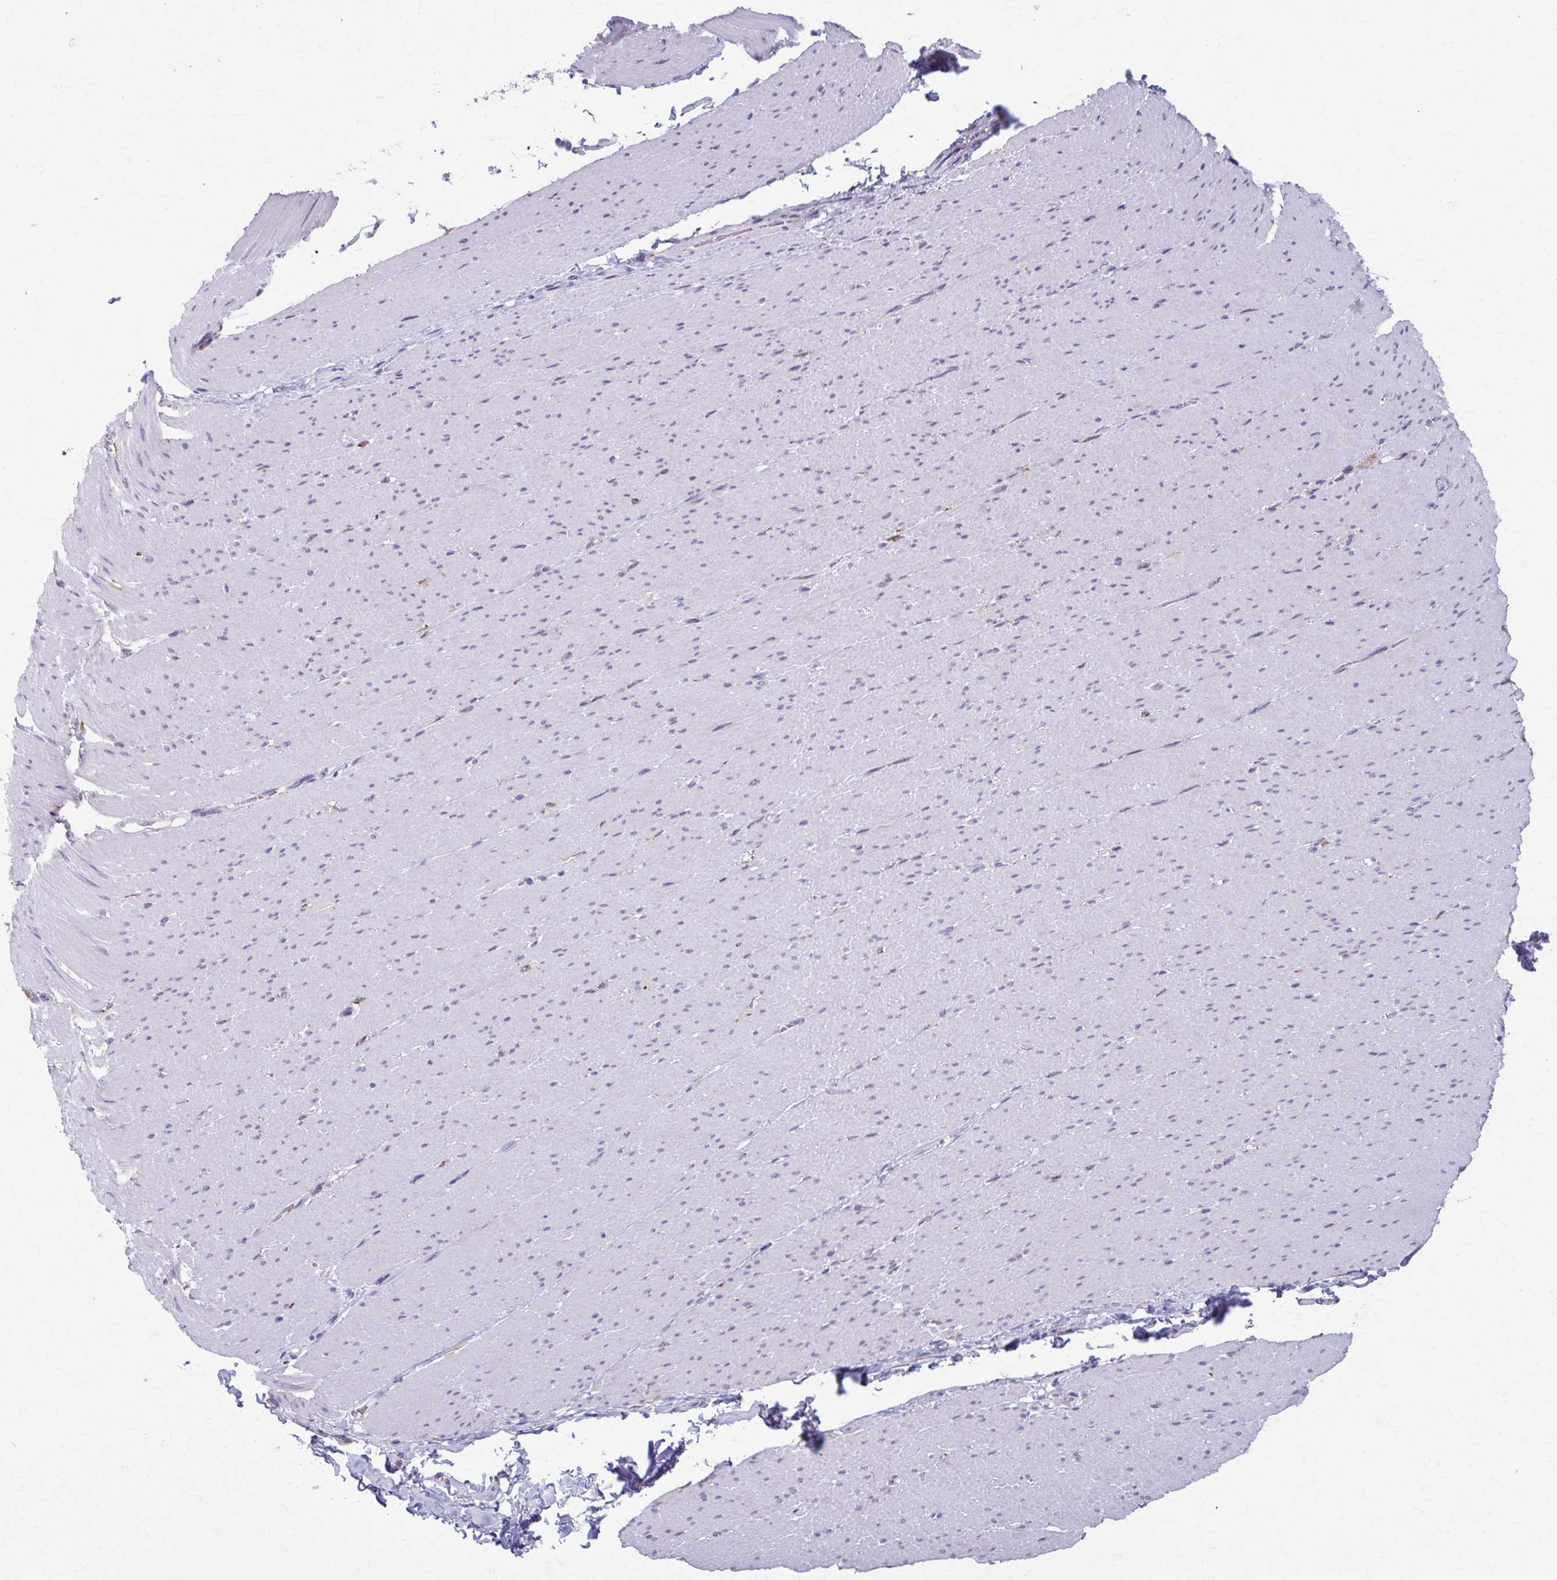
{"staining": {"intensity": "negative", "quantity": "none", "location": "none"}, "tissue": "smooth muscle", "cell_type": "Smooth muscle cells", "image_type": "normal", "snomed": [{"axis": "morphology", "description": "Normal tissue, NOS"}, {"axis": "topography", "description": "Smooth muscle"}, {"axis": "topography", "description": "Rectum"}], "caption": "Immunohistochemistry of normal smooth muscle displays no positivity in smooth muscle cells. Brightfield microscopy of IHC stained with DAB (brown) and hematoxylin (blue), captured at high magnification.", "gene": "SPATS2L", "patient": {"sex": "male", "age": 53}}